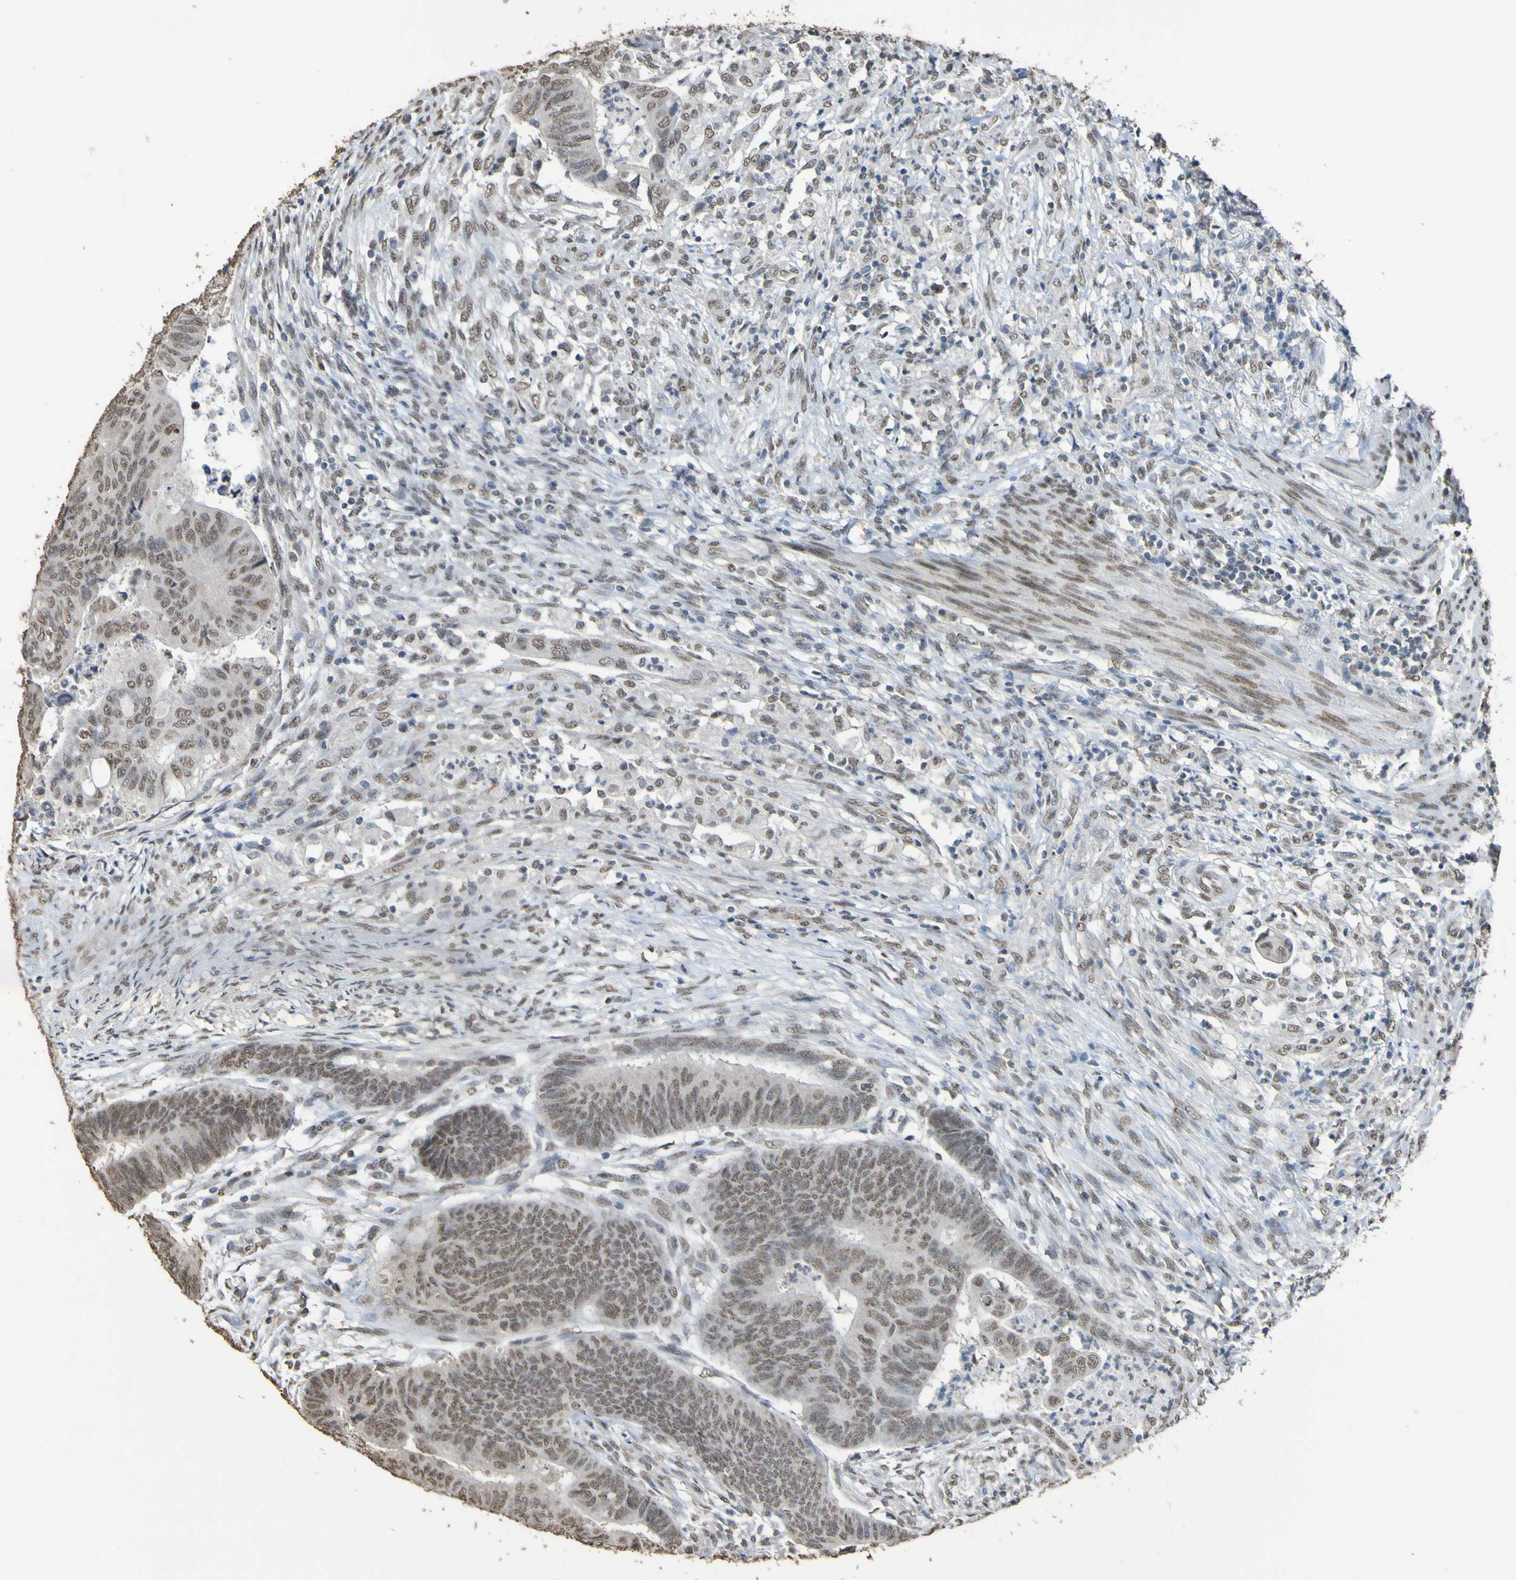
{"staining": {"intensity": "weak", "quantity": ">75%", "location": "nuclear"}, "tissue": "colorectal cancer", "cell_type": "Tumor cells", "image_type": "cancer", "snomed": [{"axis": "morphology", "description": "Normal tissue, NOS"}, {"axis": "morphology", "description": "Adenocarcinoma, NOS"}, {"axis": "topography", "description": "Rectum"}, {"axis": "topography", "description": "Peripheral nerve tissue"}], "caption": "Immunohistochemistry (IHC) staining of colorectal adenocarcinoma, which shows low levels of weak nuclear staining in about >75% of tumor cells indicating weak nuclear protein positivity. The staining was performed using DAB (brown) for protein detection and nuclei were counterstained in hematoxylin (blue).", "gene": "ALKBH2", "patient": {"sex": "male", "age": 92}}